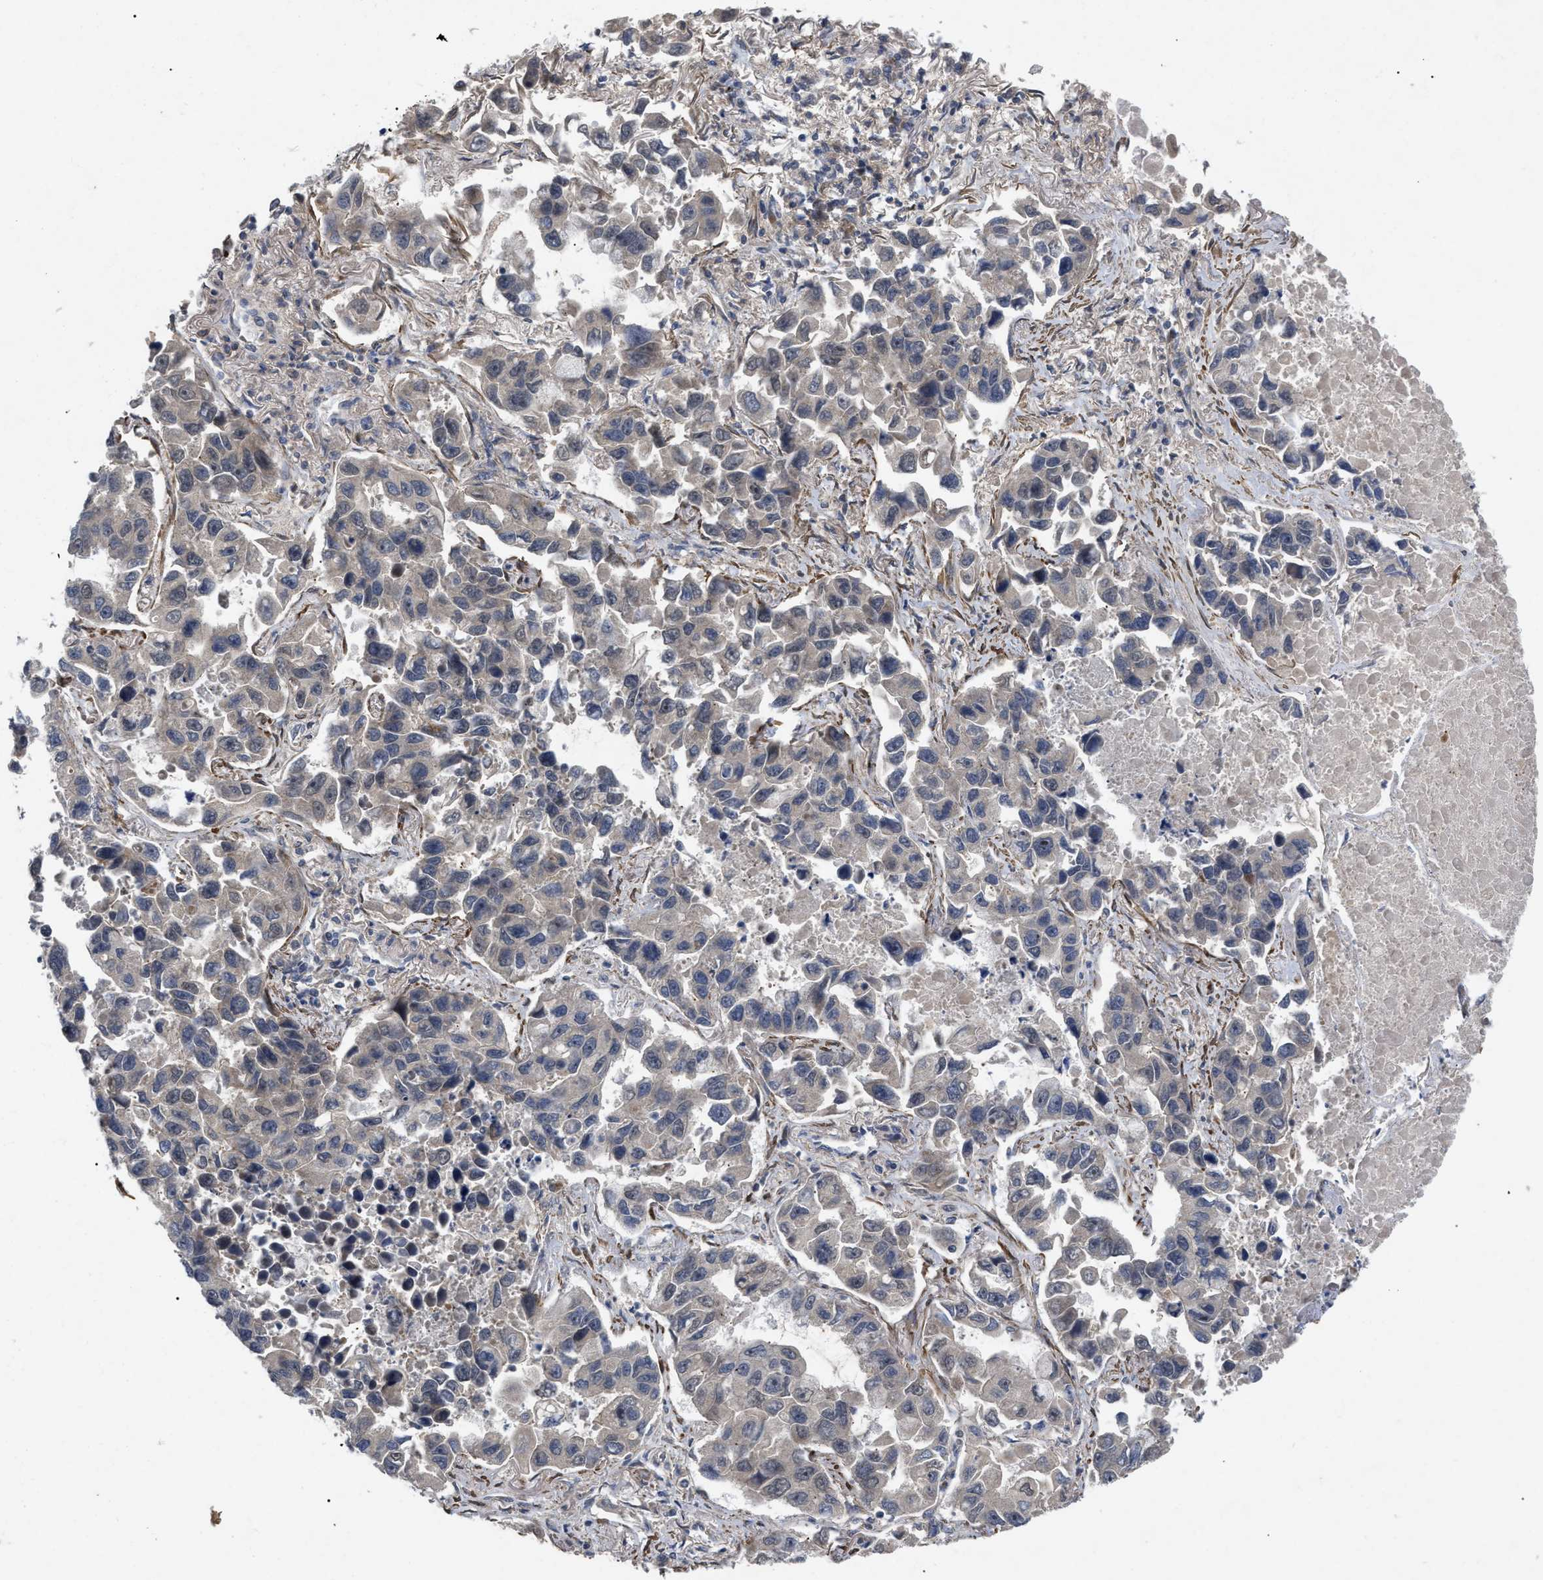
{"staining": {"intensity": "weak", "quantity": "<25%", "location": "cytoplasmic/membranous,nuclear"}, "tissue": "lung cancer", "cell_type": "Tumor cells", "image_type": "cancer", "snomed": [{"axis": "morphology", "description": "Adenocarcinoma, NOS"}, {"axis": "topography", "description": "Lung"}], "caption": "Lung cancer (adenocarcinoma) was stained to show a protein in brown. There is no significant positivity in tumor cells.", "gene": "ST6GALNAC6", "patient": {"sex": "male", "age": 64}}